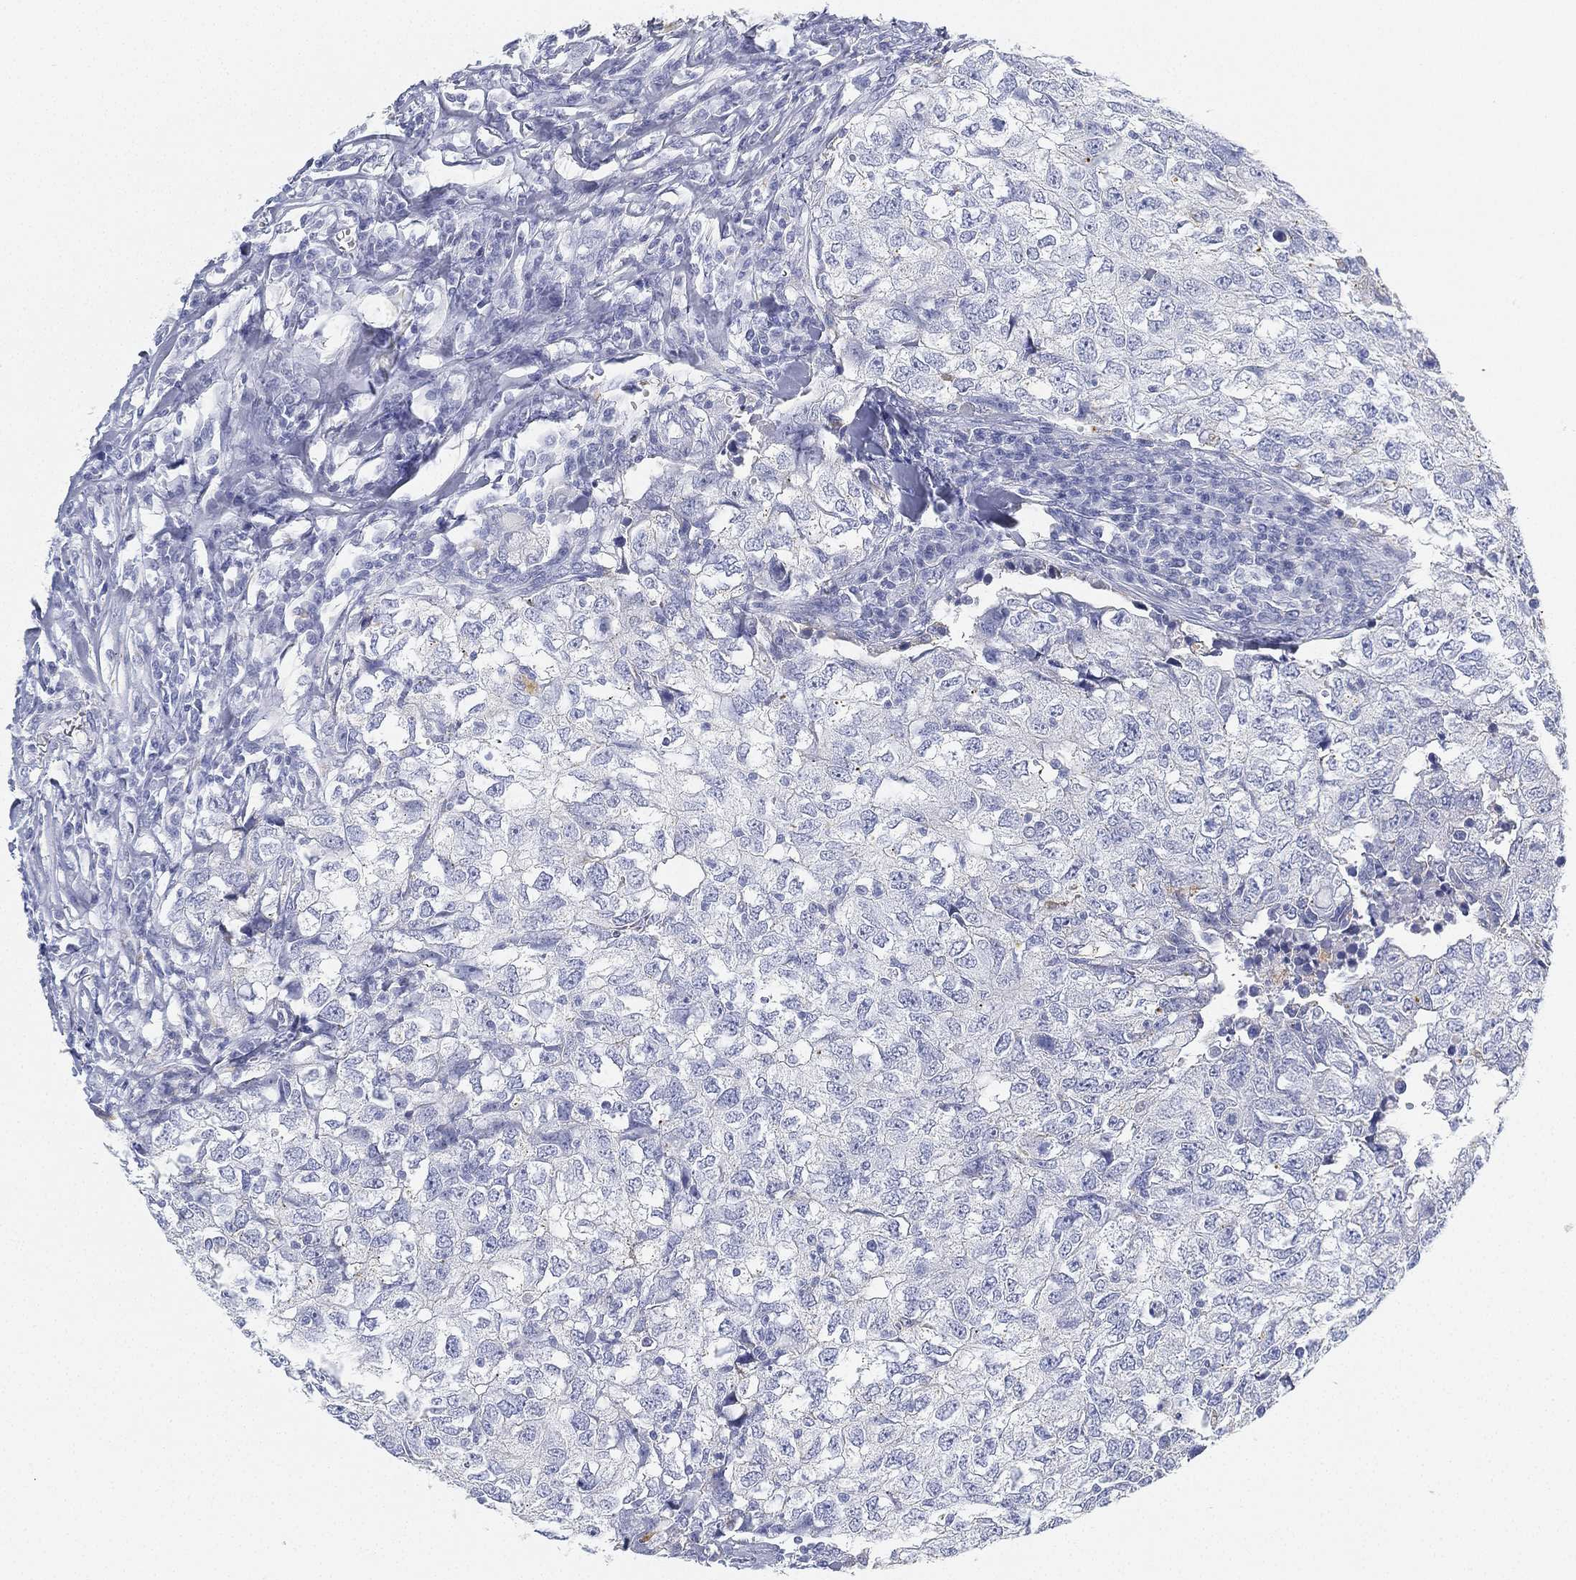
{"staining": {"intensity": "negative", "quantity": "none", "location": "none"}, "tissue": "breast cancer", "cell_type": "Tumor cells", "image_type": "cancer", "snomed": [{"axis": "morphology", "description": "Duct carcinoma"}, {"axis": "topography", "description": "Breast"}], "caption": "IHC histopathology image of neoplastic tissue: human breast cancer stained with DAB (3,3'-diaminobenzidine) shows no significant protein expression in tumor cells.", "gene": "GPR61", "patient": {"sex": "female", "age": 30}}